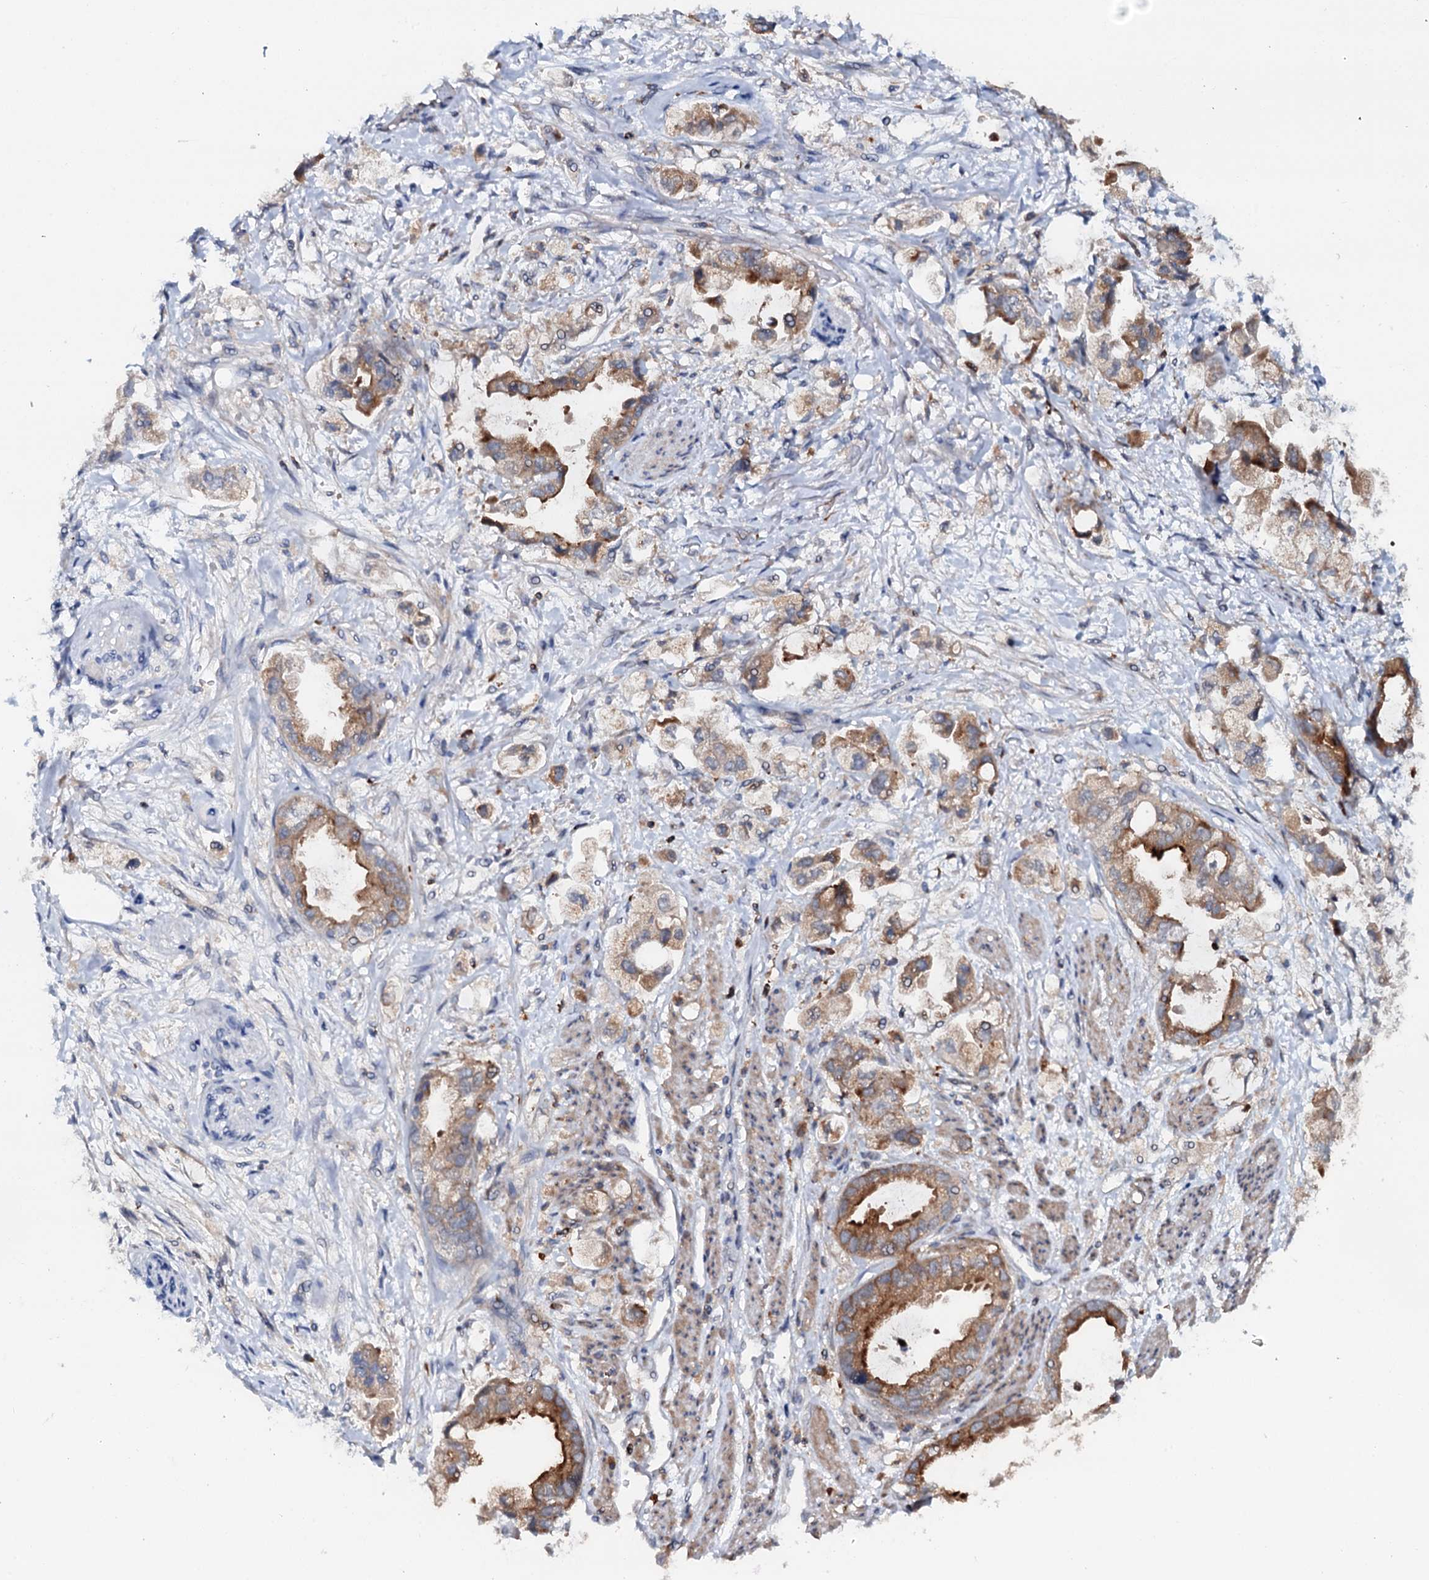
{"staining": {"intensity": "moderate", "quantity": "25%-75%", "location": "cytoplasmic/membranous"}, "tissue": "stomach cancer", "cell_type": "Tumor cells", "image_type": "cancer", "snomed": [{"axis": "morphology", "description": "Adenocarcinoma, NOS"}, {"axis": "topography", "description": "Stomach"}], "caption": "Immunohistochemistry micrograph of neoplastic tissue: stomach cancer (adenocarcinoma) stained using immunohistochemistry exhibits medium levels of moderate protein expression localized specifically in the cytoplasmic/membranous of tumor cells, appearing as a cytoplasmic/membranous brown color.", "gene": "VAMP8", "patient": {"sex": "male", "age": 62}}